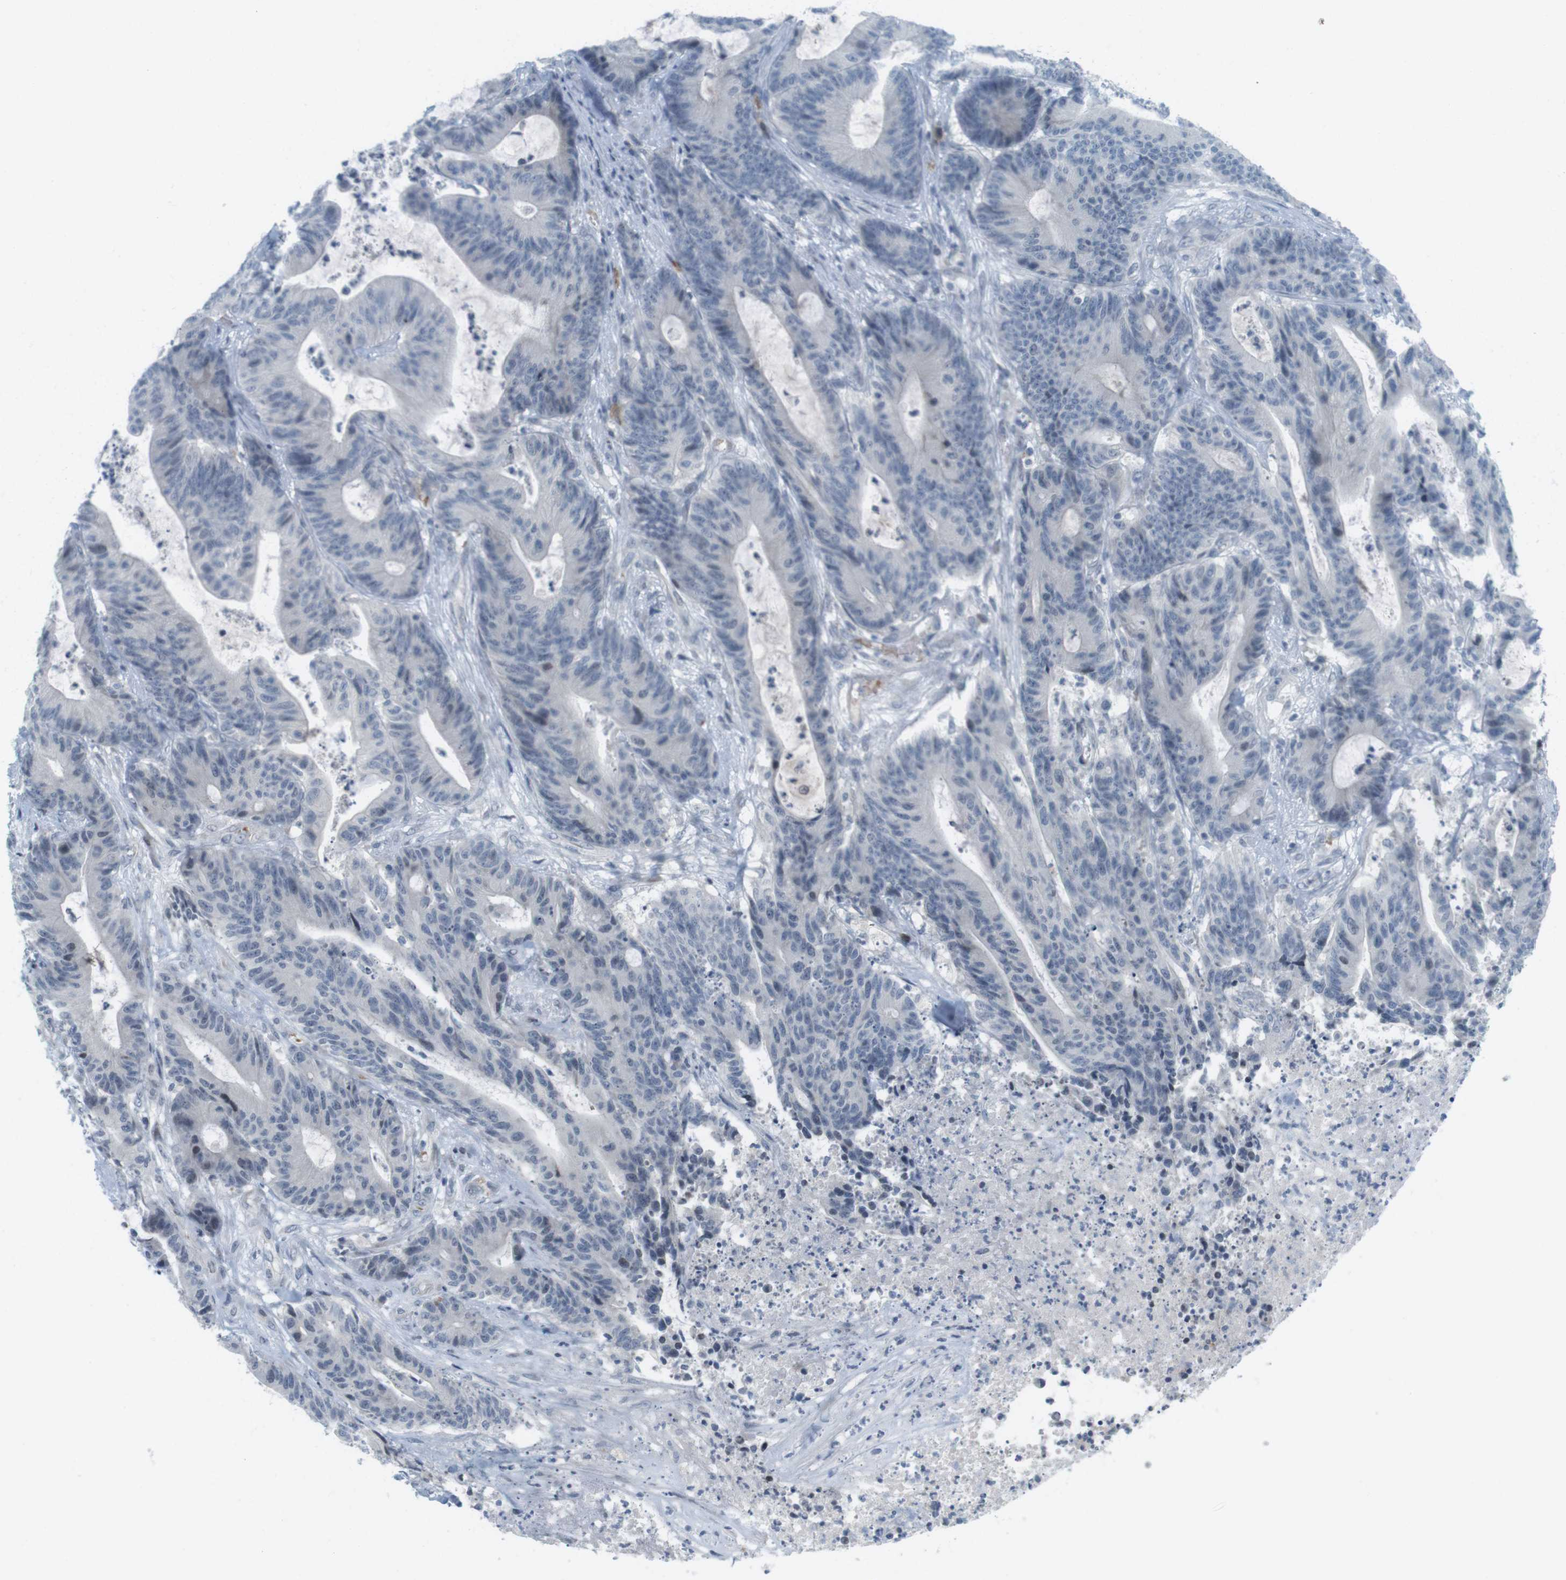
{"staining": {"intensity": "negative", "quantity": "none", "location": "none"}, "tissue": "colorectal cancer", "cell_type": "Tumor cells", "image_type": "cancer", "snomed": [{"axis": "morphology", "description": "Adenocarcinoma, NOS"}, {"axis": "topography", "description": "Colon"}], "caption": "Immunohistochemistry (IHC) of human colorectal adenocarcinoma reveals no expression in tumor cells.", "gene": "DMC1", "patient": {"sex": "female", "age": 84}}